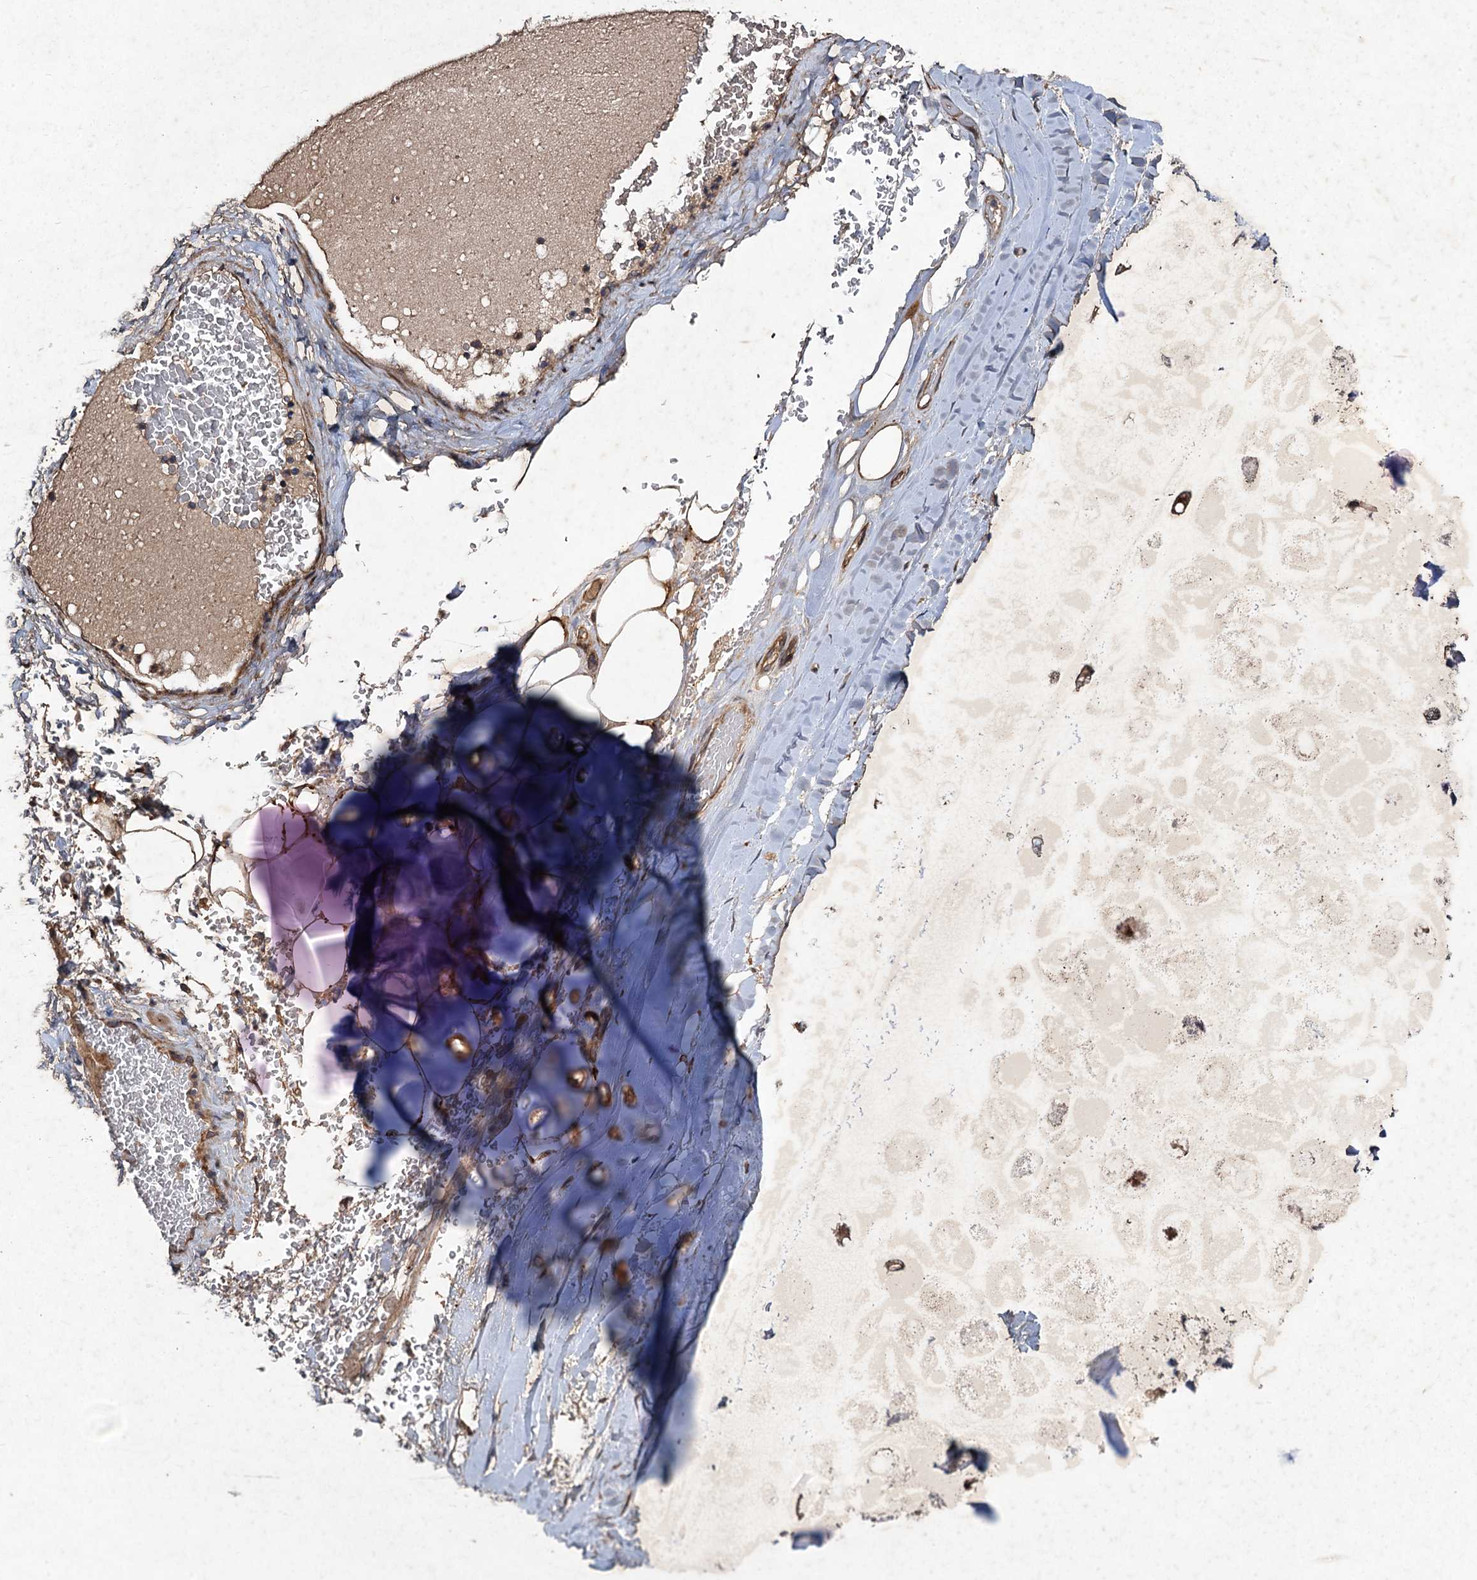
{"staining": {"intensity": "moderate", "quantity": ">75%", "location": "cytoplasmic/membranous"}, "tissue": "adipose tissue", "cell_type": "Adipocytes", "image_type": "normal", "snomed": [{"axis": "morphology", "description": "Normal tissue, NOS"}, {"axis": "topography", "description": "Bronchus"}], "caption": "Unremarkable adipose tissue was stained to show a protein in brown. There is medium levels of moderate cytoplasmic/membranous positivity in approximately >75% of adipocytes.", "gene": "NUDT22", "patient": {"sex": "male", "age": 66}}